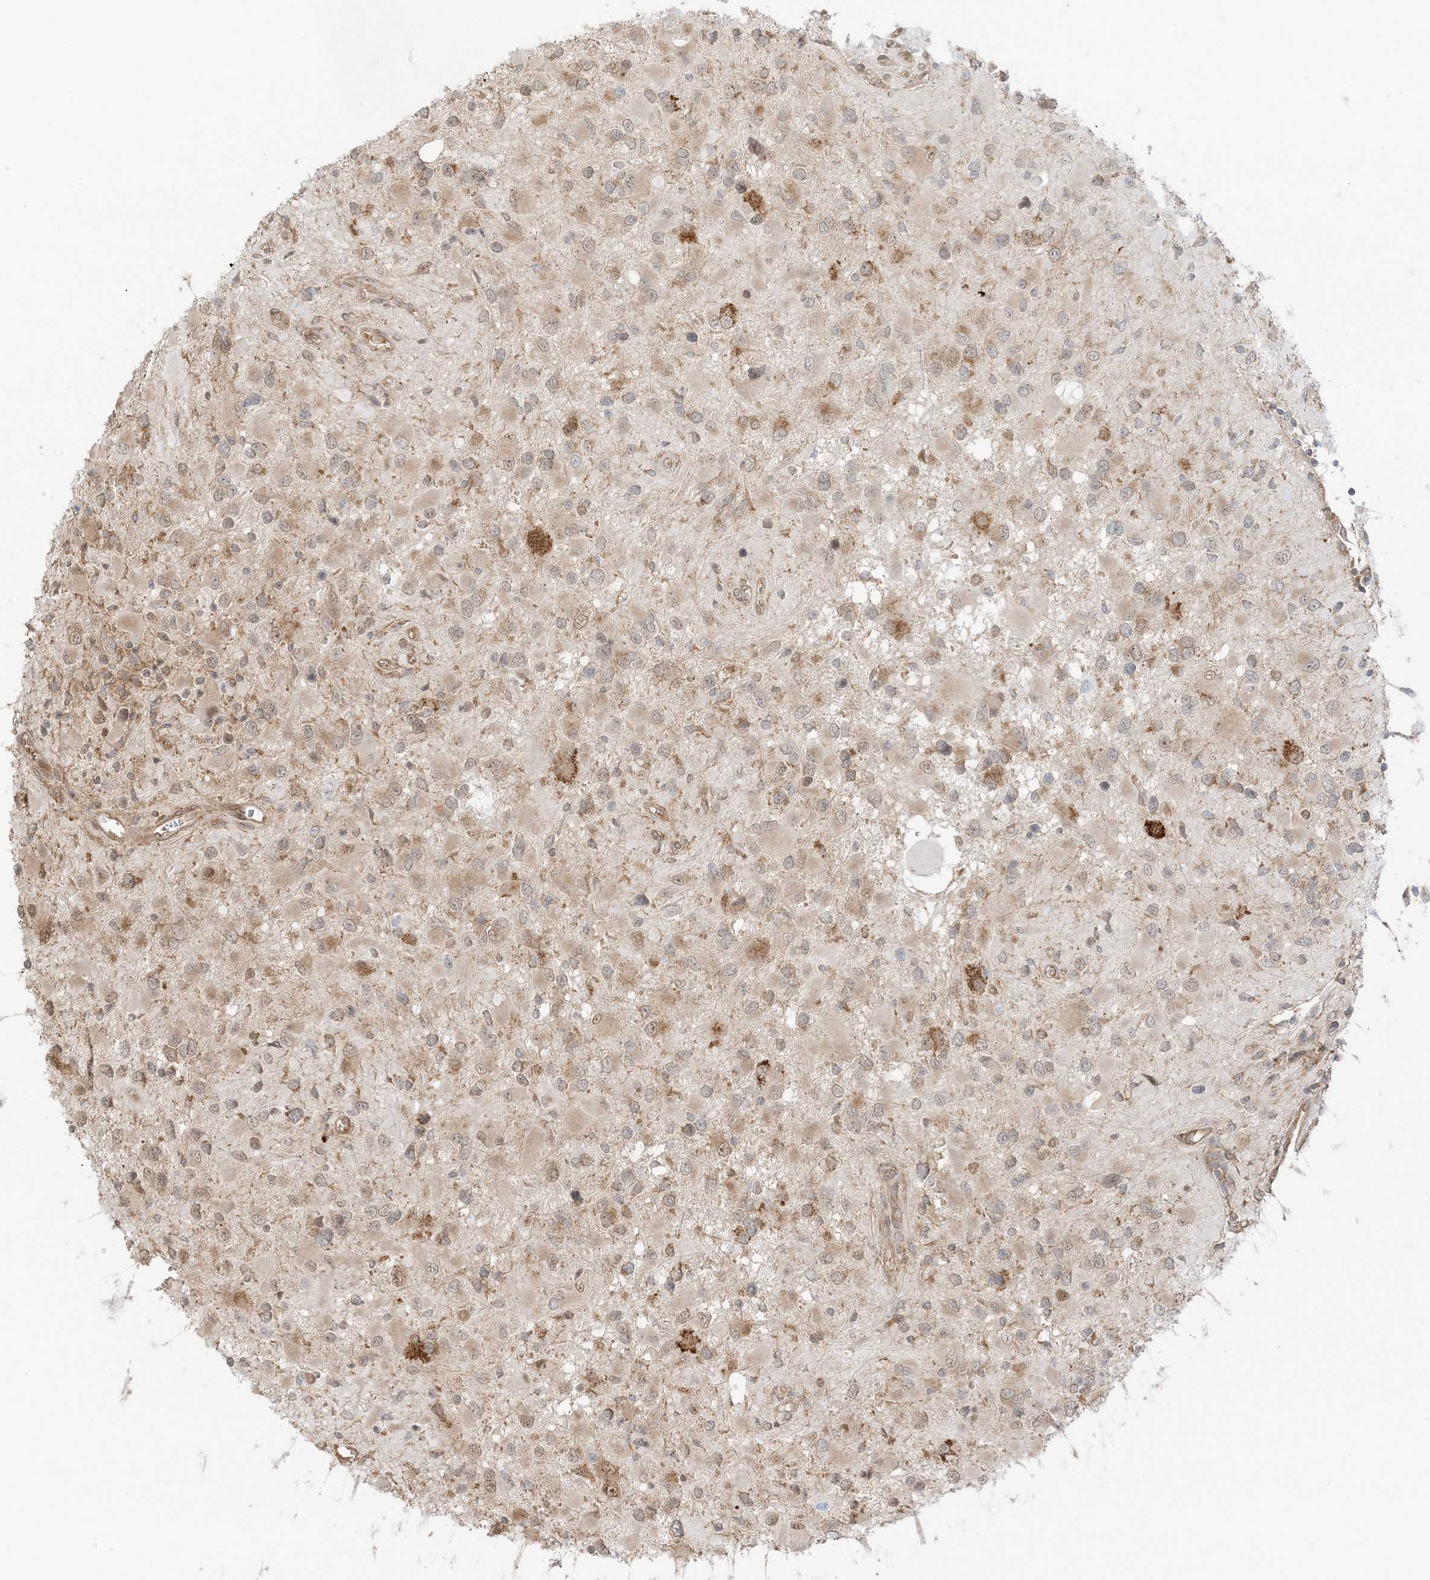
{"staining": {"intensity": "weak", "quantity": "<25%", "location": "cytoplasmic/membranous"}, "tissue": "glioma", "cell_type": "Tumor cells", "image_type": "cancer", "snomed": [{"axis": "morphology", "description": "Glioma, malignant, High grade"}, {"axis": "topography", "description": "Brain"}], "caption": "DAB immunohistochemical staining of high-grade glioma (malignant) shows no significant positivity in tumor cells. The staining was performed using DAB (3,3'-diaminobenzidine) to visualize the protein expression in brown, while the nuclei were stained in blue with hematoxylin (Magnification: 20x).", "gene": "UBAP2L", "patient": {"sex": "male", "age": 53}}